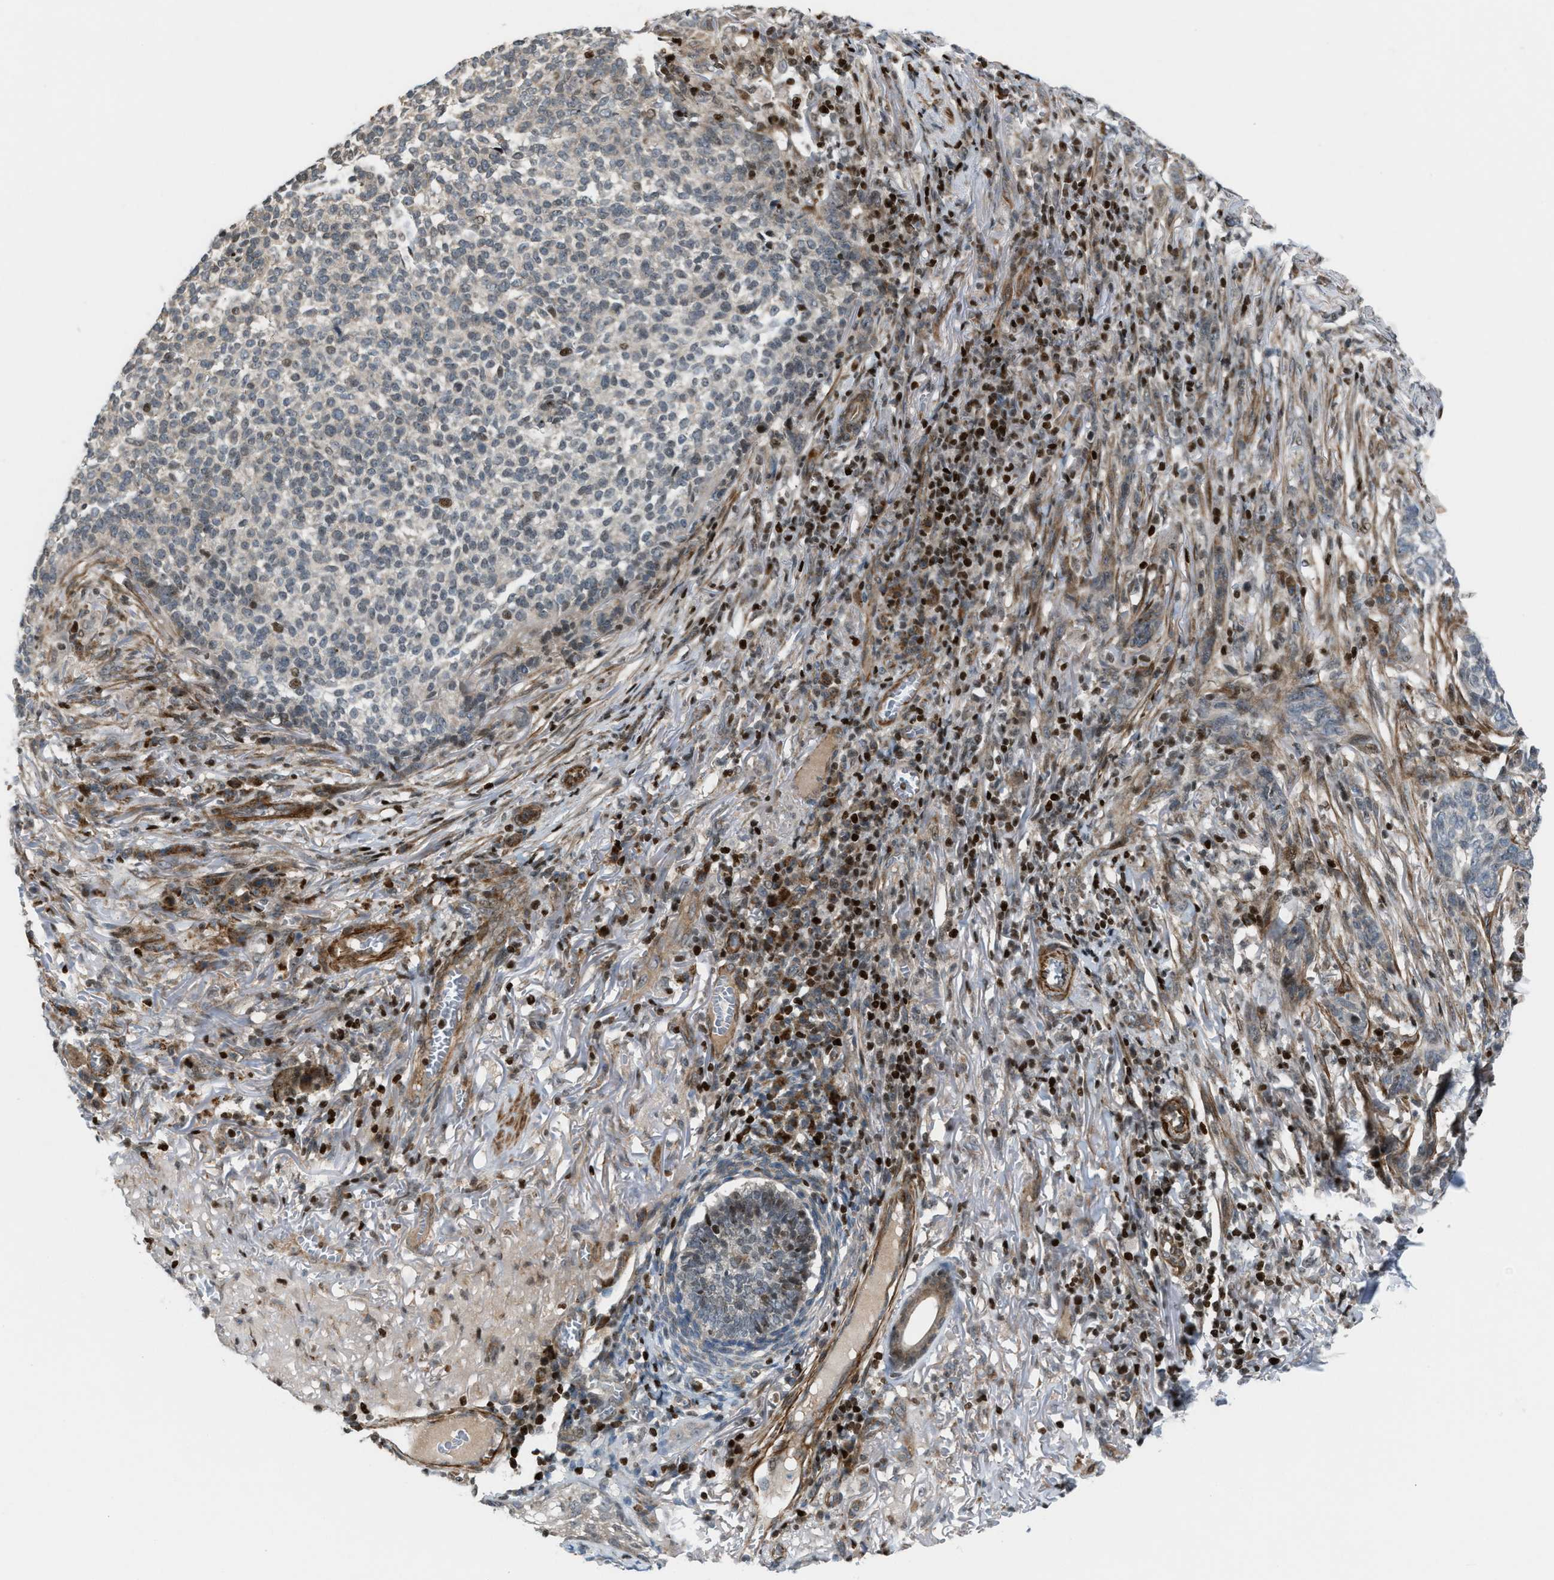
{"staining": {"intensity": "negative", "quantity": "none", "location": "none"}, "tissue": "skin cancer", "cell_type": "Tumor cells", "image_type": "cancer", "snomed": [{"axis": "morphology", "description": "Basal cell carcinoma"}, {"axis": "topography", "description": "Skin"}], "caption": "DAB immunohistochemical staining of human basal cell carcinoma (skin) shows no significant staining in tumor cells. (Brightfield microscopy of DAB IHC at high magnification).", "gene": "ZNF276", "patient": {"sex": "male", "age": 85}}